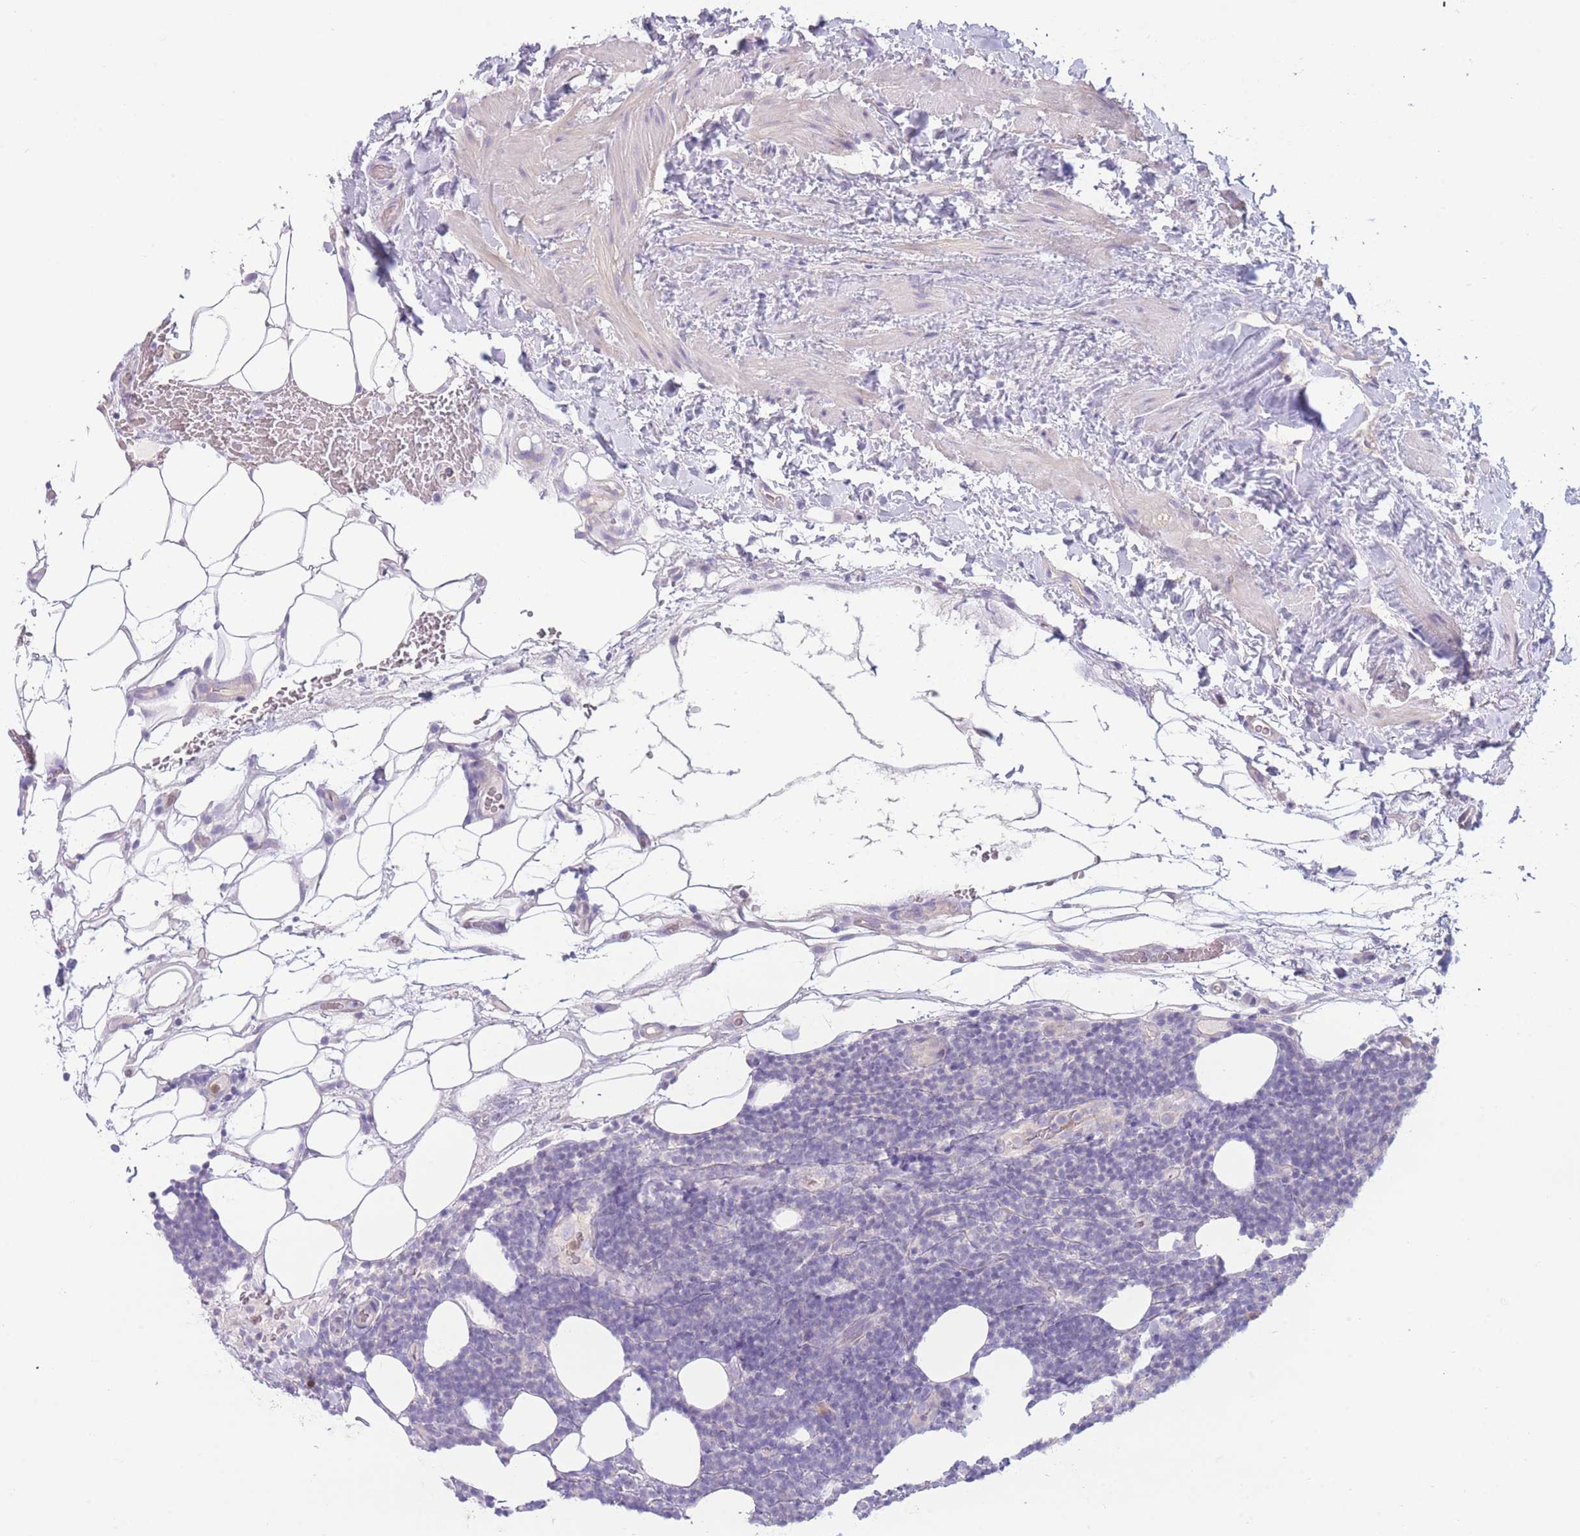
{"staining": {"intensity": "negative", "quantity": "none", "location": "none"}, "tissue": "lymphoma", "cell_type": "Tumor cells", "image_type": "cancer", "snomed": [{"axis": "morphology", "description": "Malignant lymphoma, non-Hodgkin's type, Low grade"}, {"axis": "topography", "description": "Lymph node"}], "caption": "IHC image of neoplastic tissue: human low-grade malignant lymphoma, non-Hodgkin's type stained with DAB shows no significant protein positivity in tumor cells. (DAB immunohistochemistry (IHC) visualized using brightfield microscopy, high magnification).", "gene": "BHLHA15", "patient": {"sex": "male", "age": 66}}